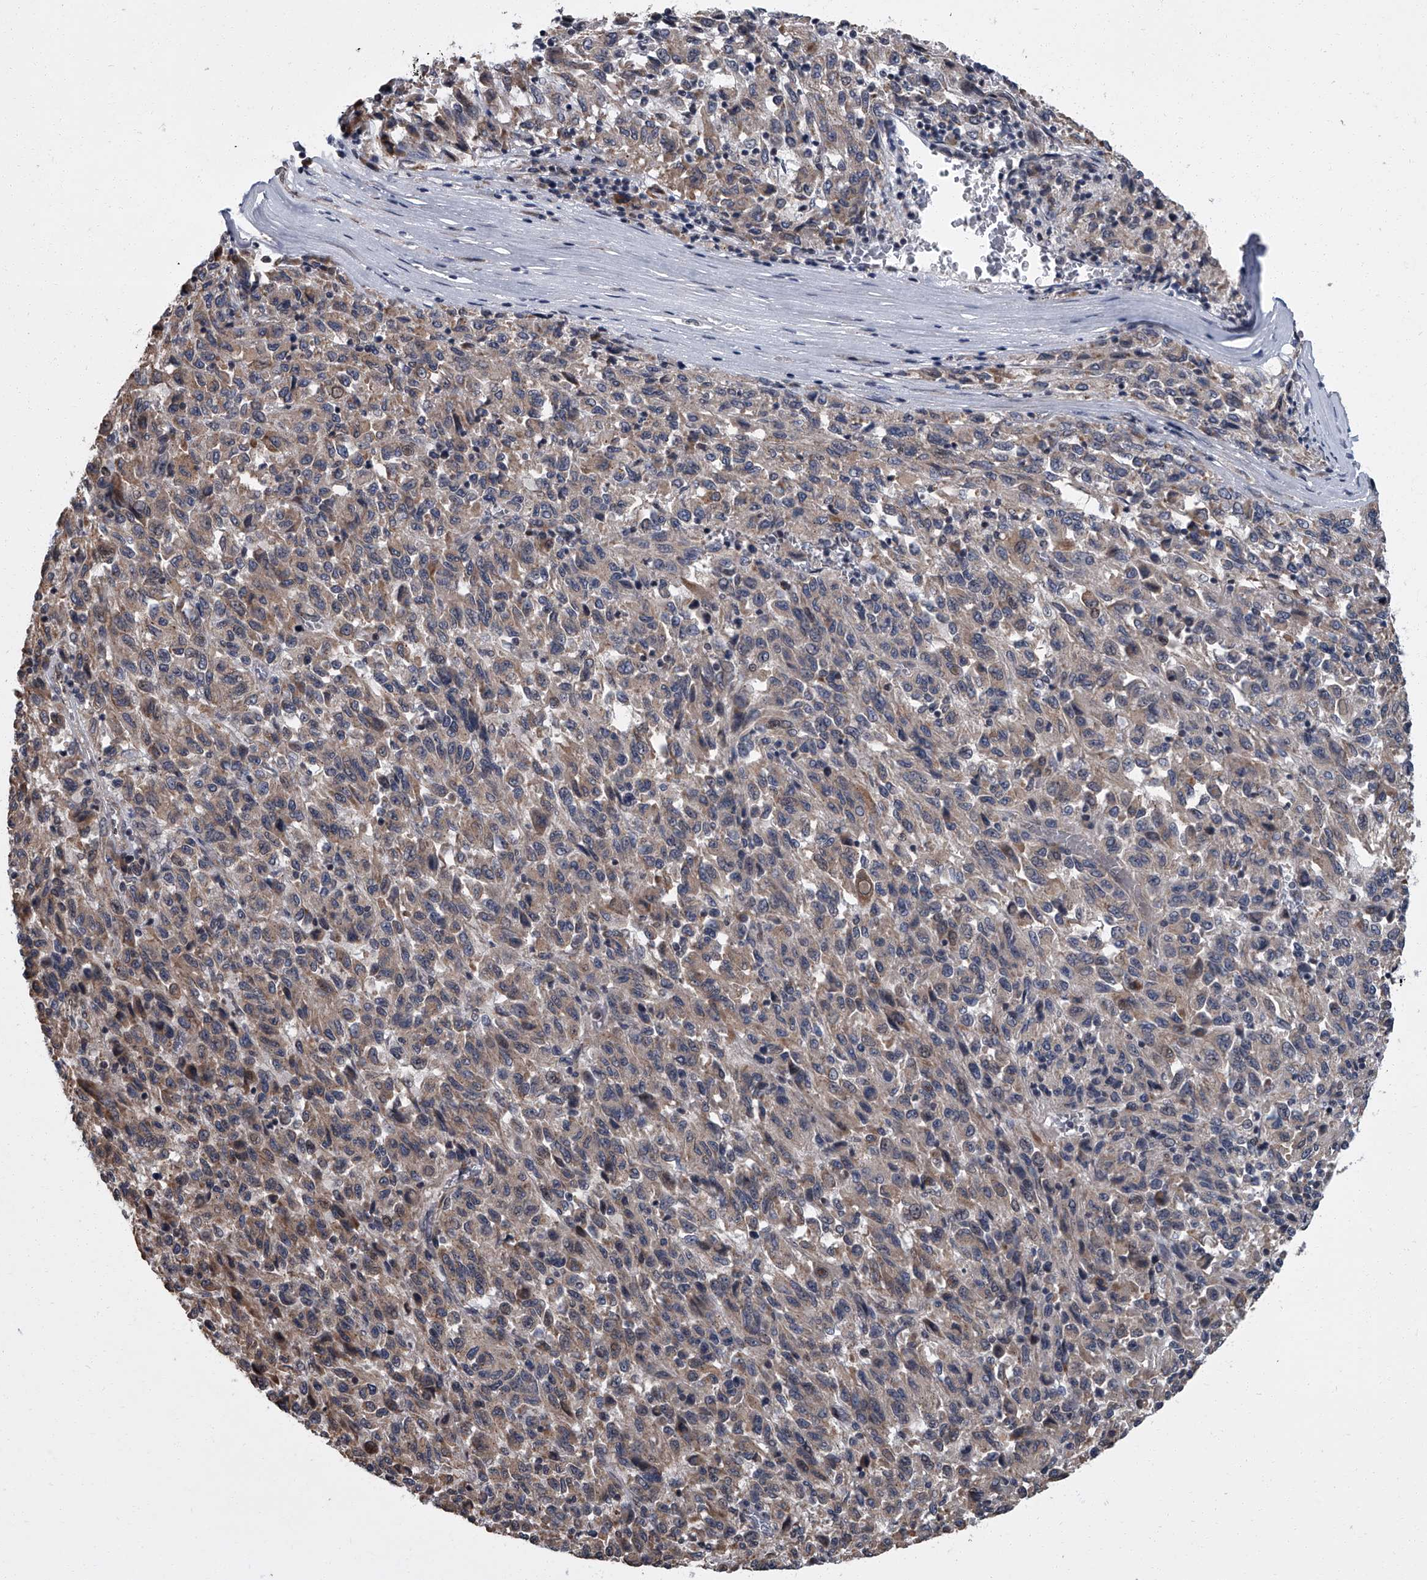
{"staining": {"intensity": "weak", "quantity": "25%-75%", "location": "cytoplasmic/membranous"}, "tissue": "melanoma", "cell_type": "Tumor cells", "image_type": "cancer", "snomed": [{"axis": "morphology", "description": "Malignant melanoma, Metastatic site"}, {"axis": "topography", "description": "Lung"}], "caption": "This is an image of immunohistochemistry staining of malignant melanoma (metastatic site), which shows weak positivity in the cytoplasmic/membranous of tumor cells.", "gene": "ZNF274", "patient": {"sex": "male", "age": 64}}